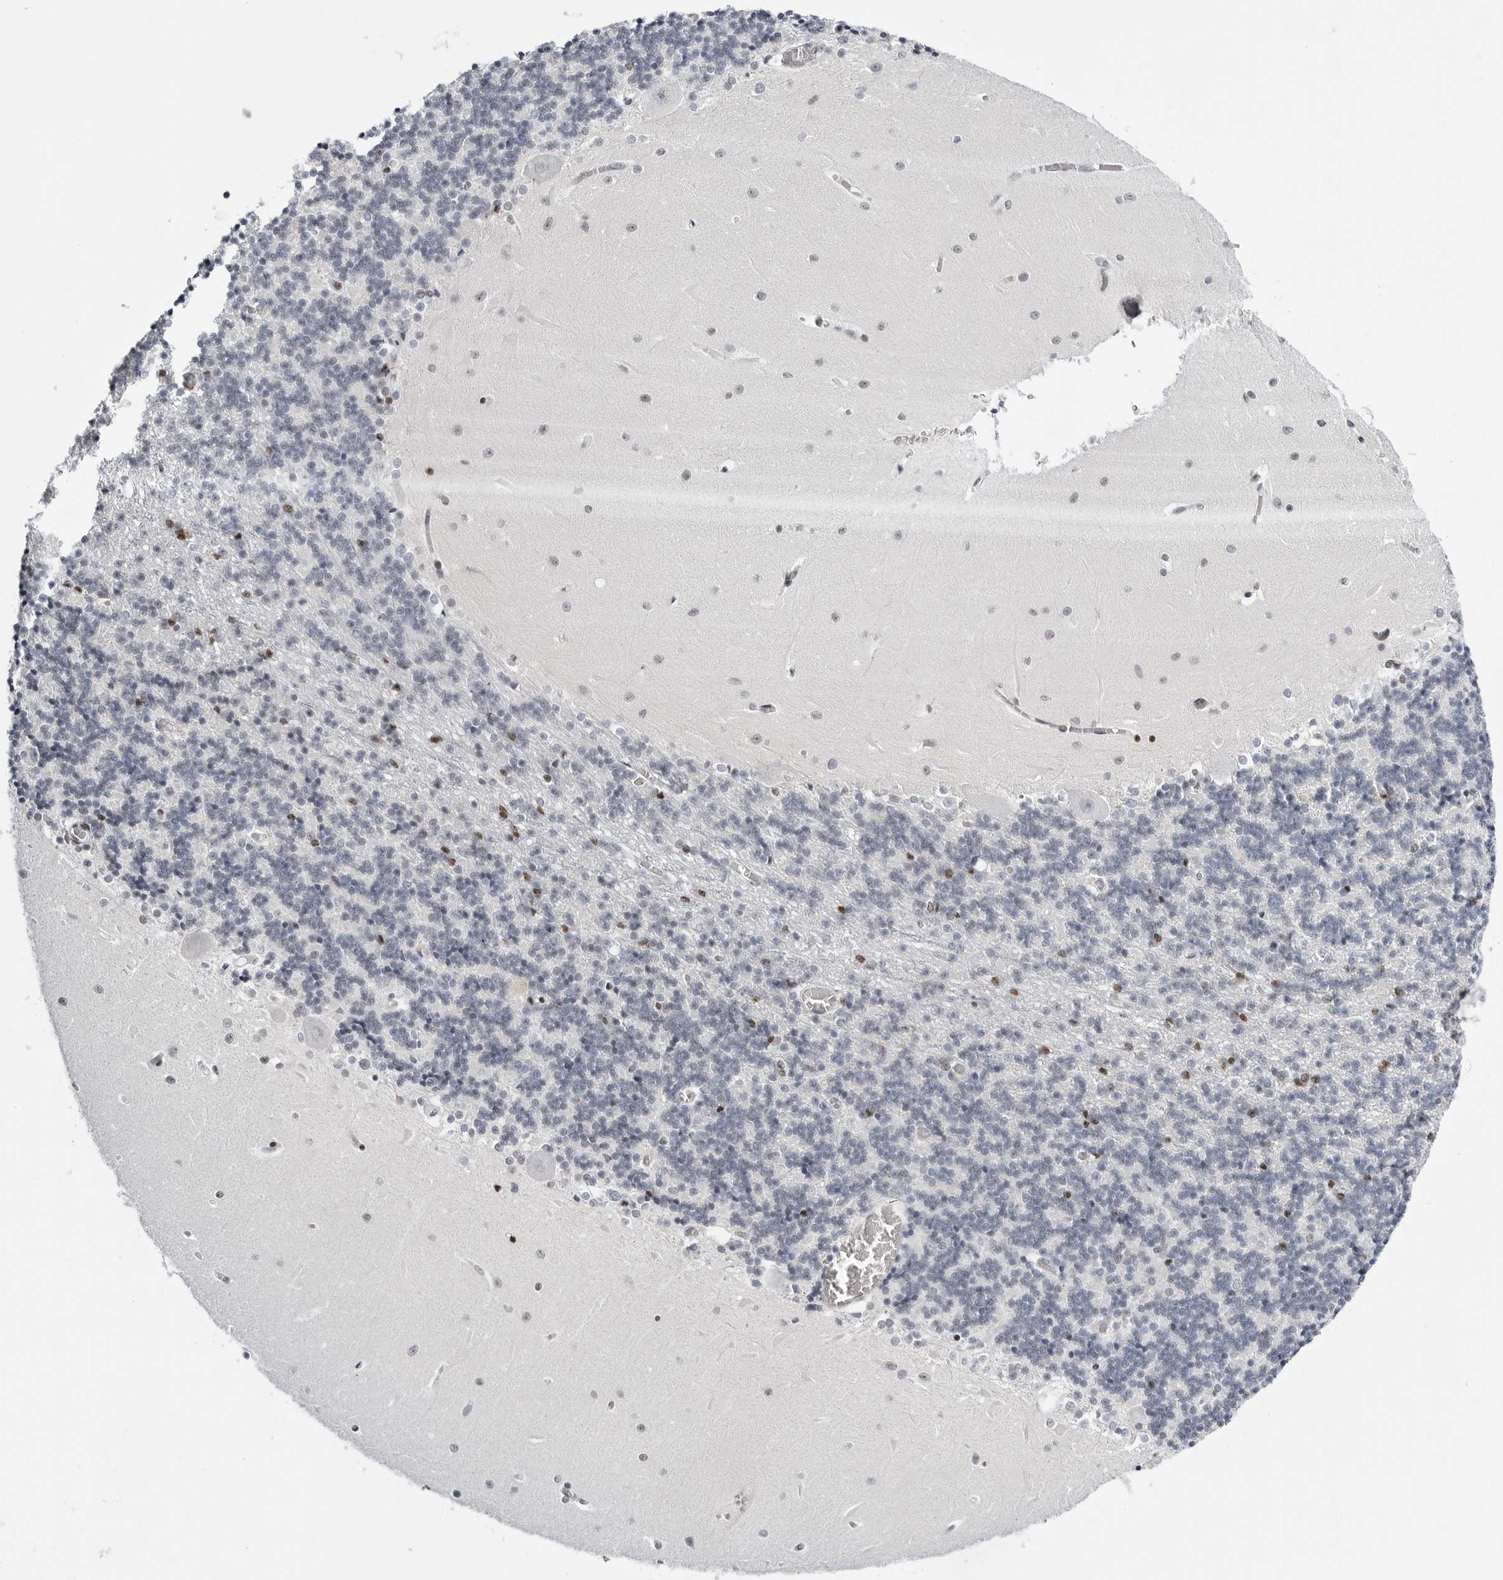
{"staining": {"intensity": "moderate", "quantity": "<25%", "location": "nuclear"}, "tissue": "cerebellum", "cell_type": "Cells in granular layer", "image_type": "normal", "snomed": [{"axis": "morphology", "description": "Normal tissue, NOS"}, {"axis": "topography", "description": "Cerebellum"}], "caption": "Cerebellum stained for a protein demonstrates moderate nuclear positivity in cells in granular layer. The protein is shown in brown color, while the nuclei are stained blue.", "gene": "VEZF1", "patient": {"sex": "male", "age": 37}}